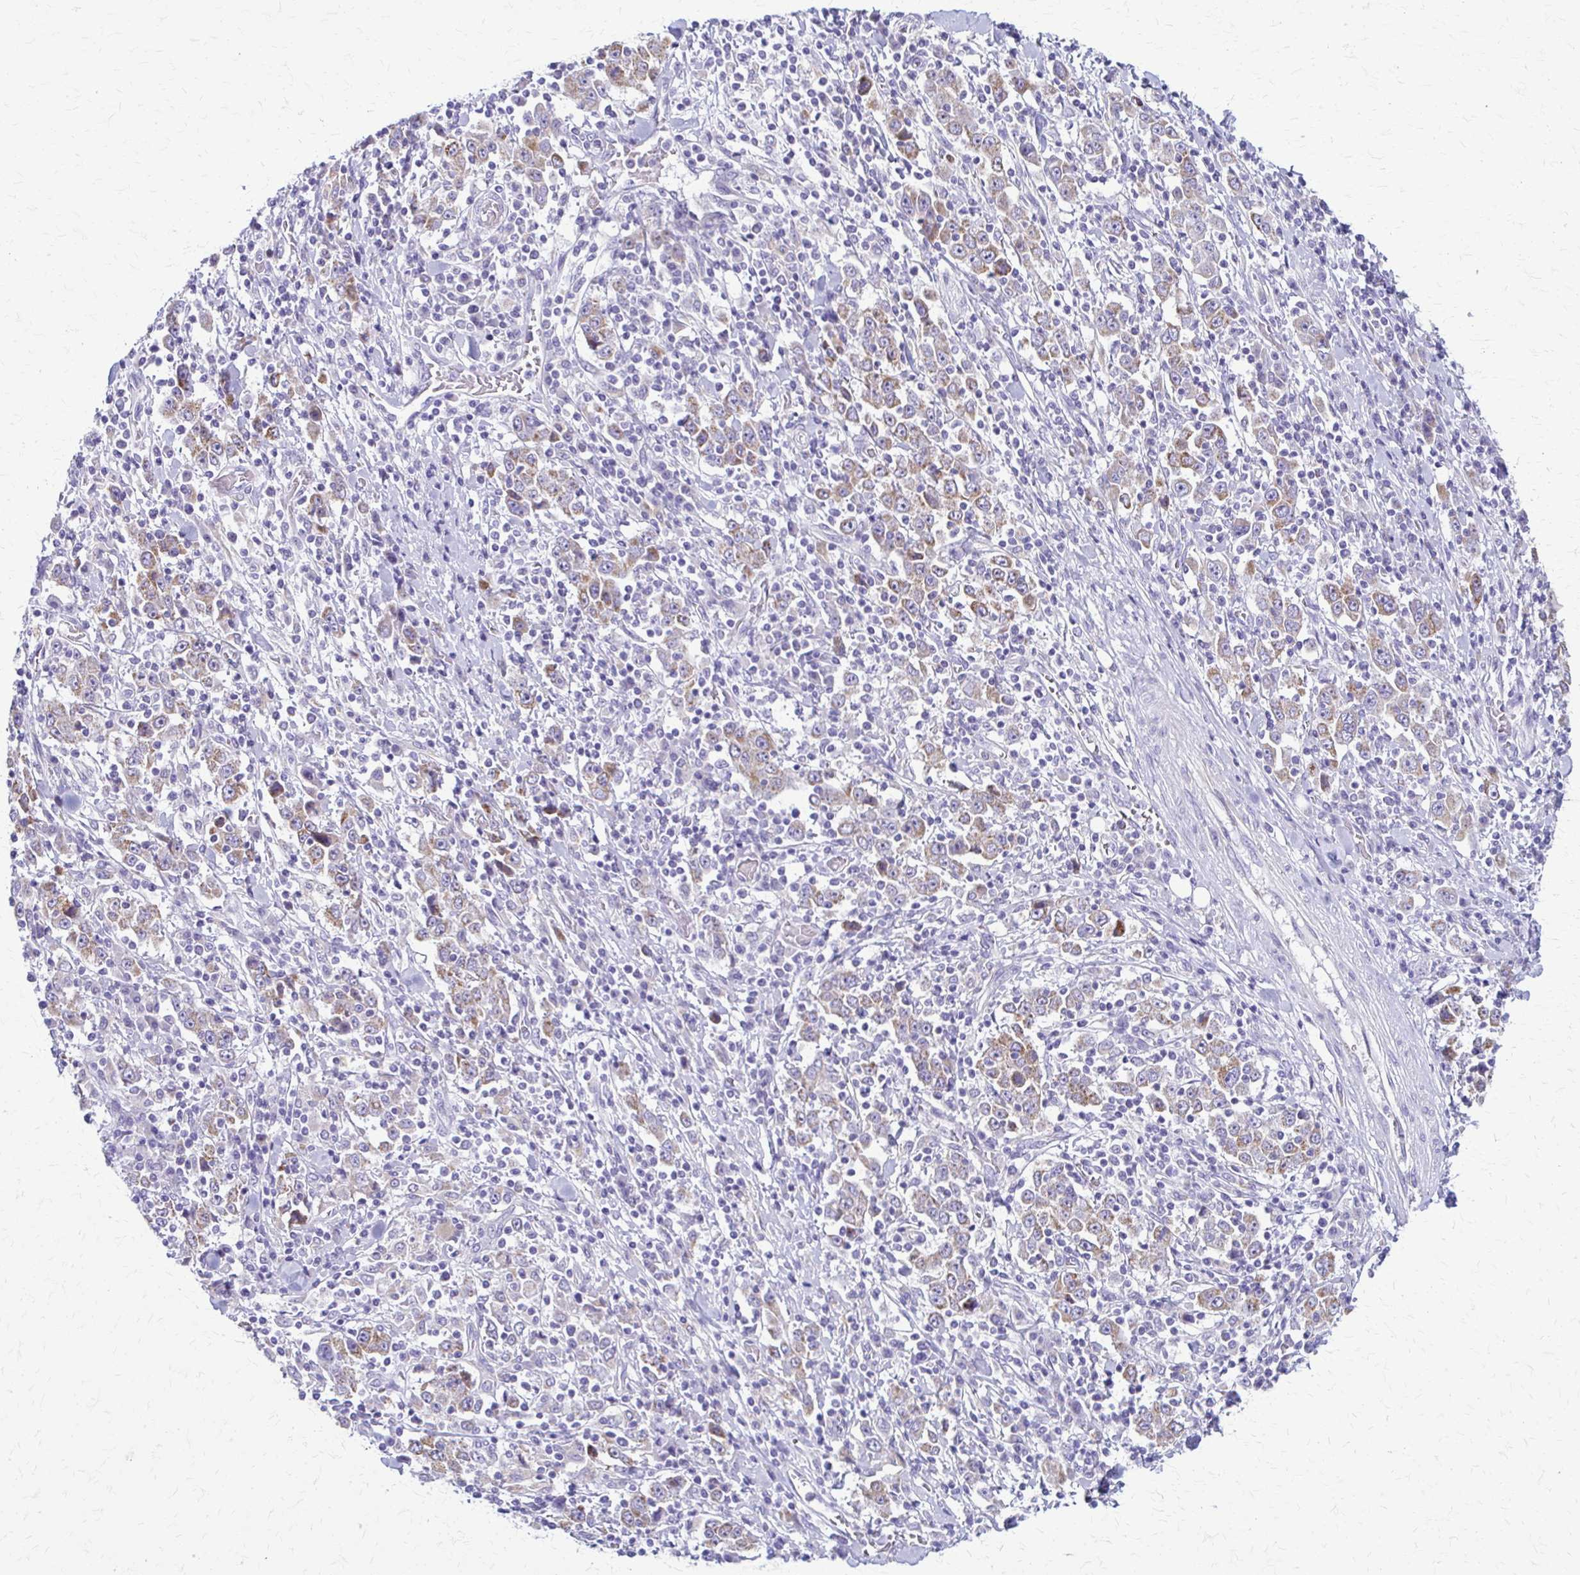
{"staining": {"intensity": "weak", "quantity": ">75%", "location": "cytoplasmic/membranous"}, "tissue": "stomach cancer", "cell_type": "Tumor cells", "image_type": "cancer", "snomed": [{"axis": "morphology", "description": "Normal tissue, NOS"}, {"axis": "morphology", "description": "Adenocarcinoma, NOS"}, {"axis": "topography", "description": "Stomach, upper"}, {"axis": "topography", "description": "Stomach"}], "caption": "Stomach adenocarcinoma was stained to show a protein in brown. There is low levels of weak cytoplasmic/membranous expression in about >75% of tumor cells.", "gene": "SAMD13", "patient": {"sex": "male", "age": 59}}